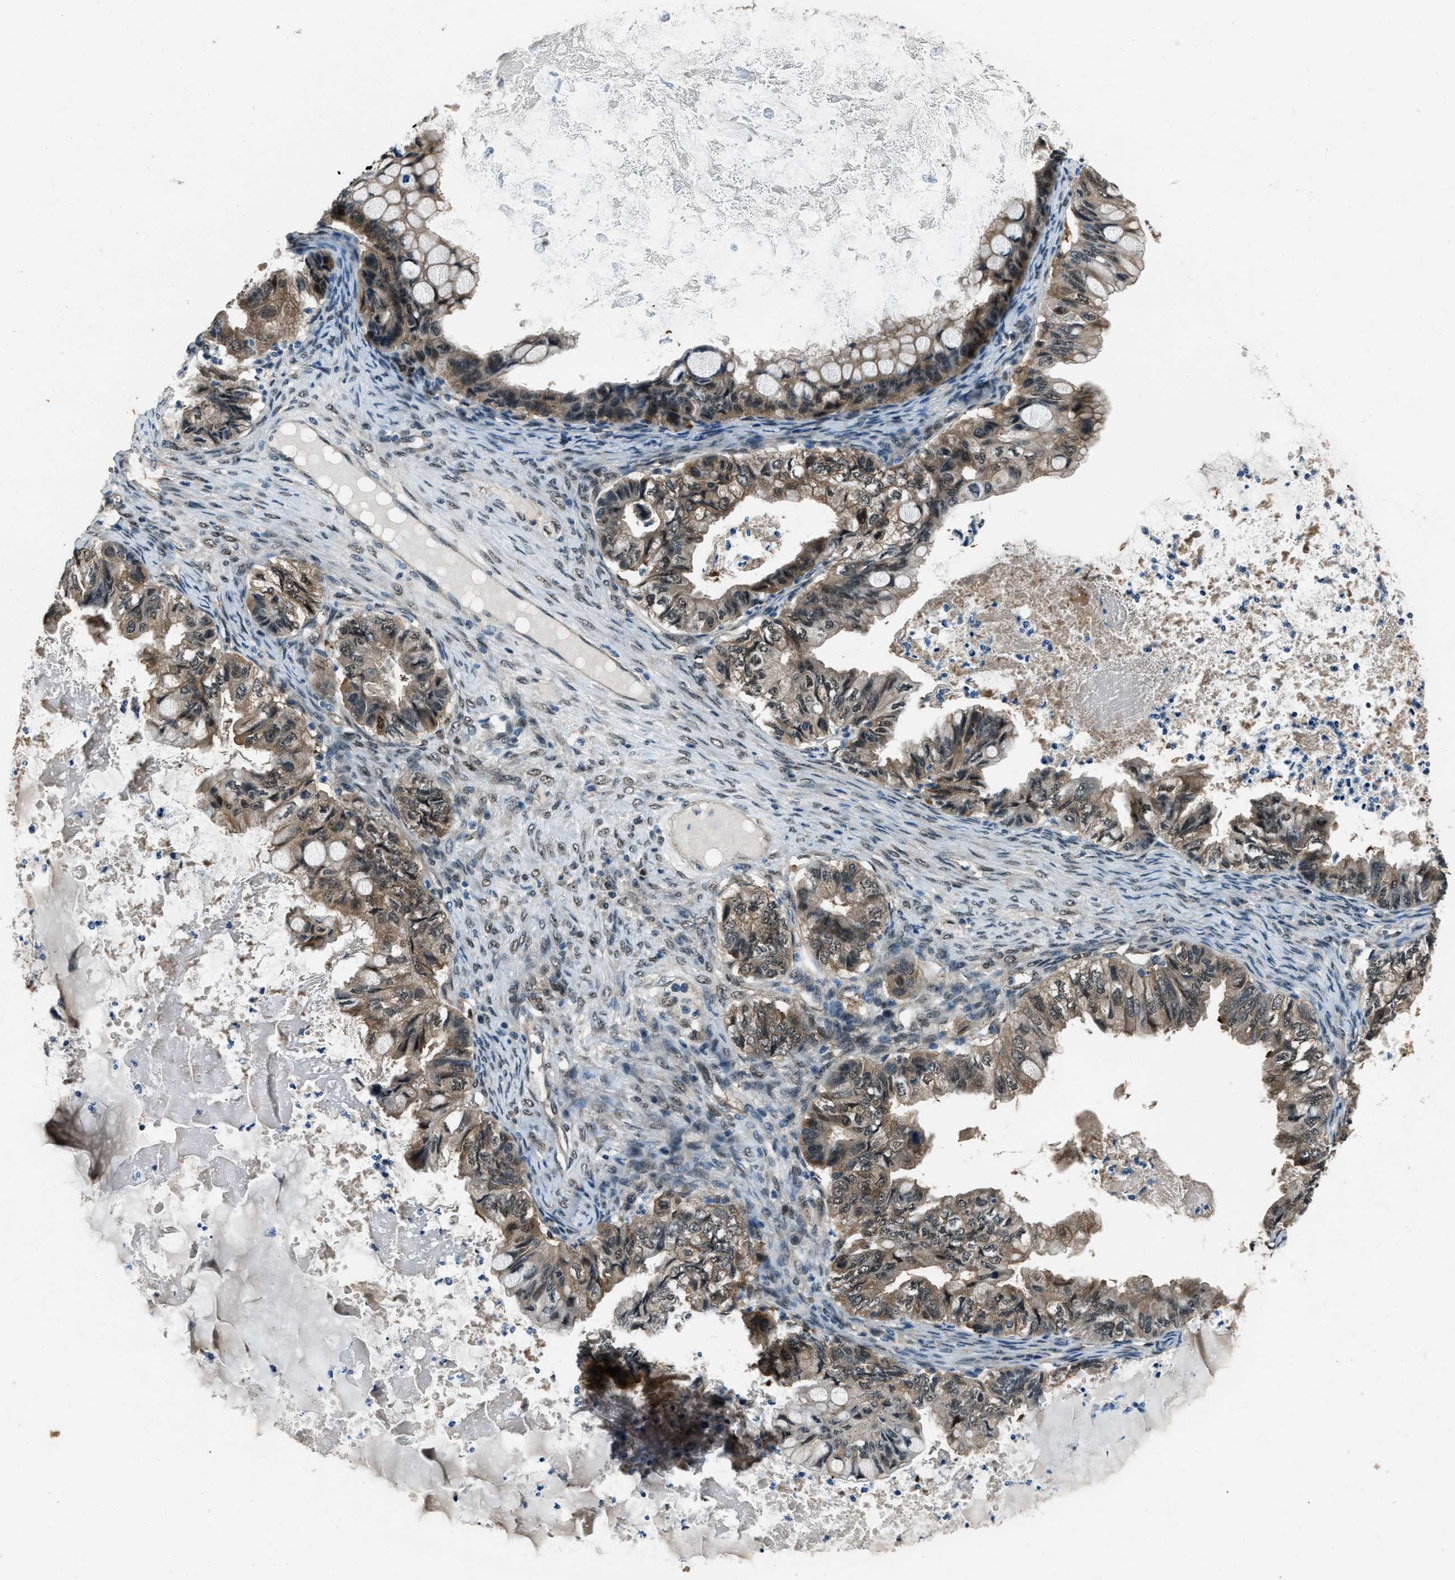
{"staining": {"intensity": "moderate", "quantity": ">75%", "location": "cytoplasmic/membranous"}, "tissue": "ovarian cancer", "cell_type": "Tumor cells", "image_type": "cancer", "snomed": [{"axis": "morphology", "description": "Cystadenocarcinoma, mucinous, NOS"}, {"axis": "topography", "description": "Ovary"}], "caption": "The image exhibits a brown stain indicating the presence of a protein in the cytoplasmic/membranous of tumor cells in mucinous cystadenocarcinoma (ovarian). (brown staining indicates protein expression, while blue staining denotes nuclei).", "gene": "NUDCD3", "patient": {"sex": "female", "age": 80}}